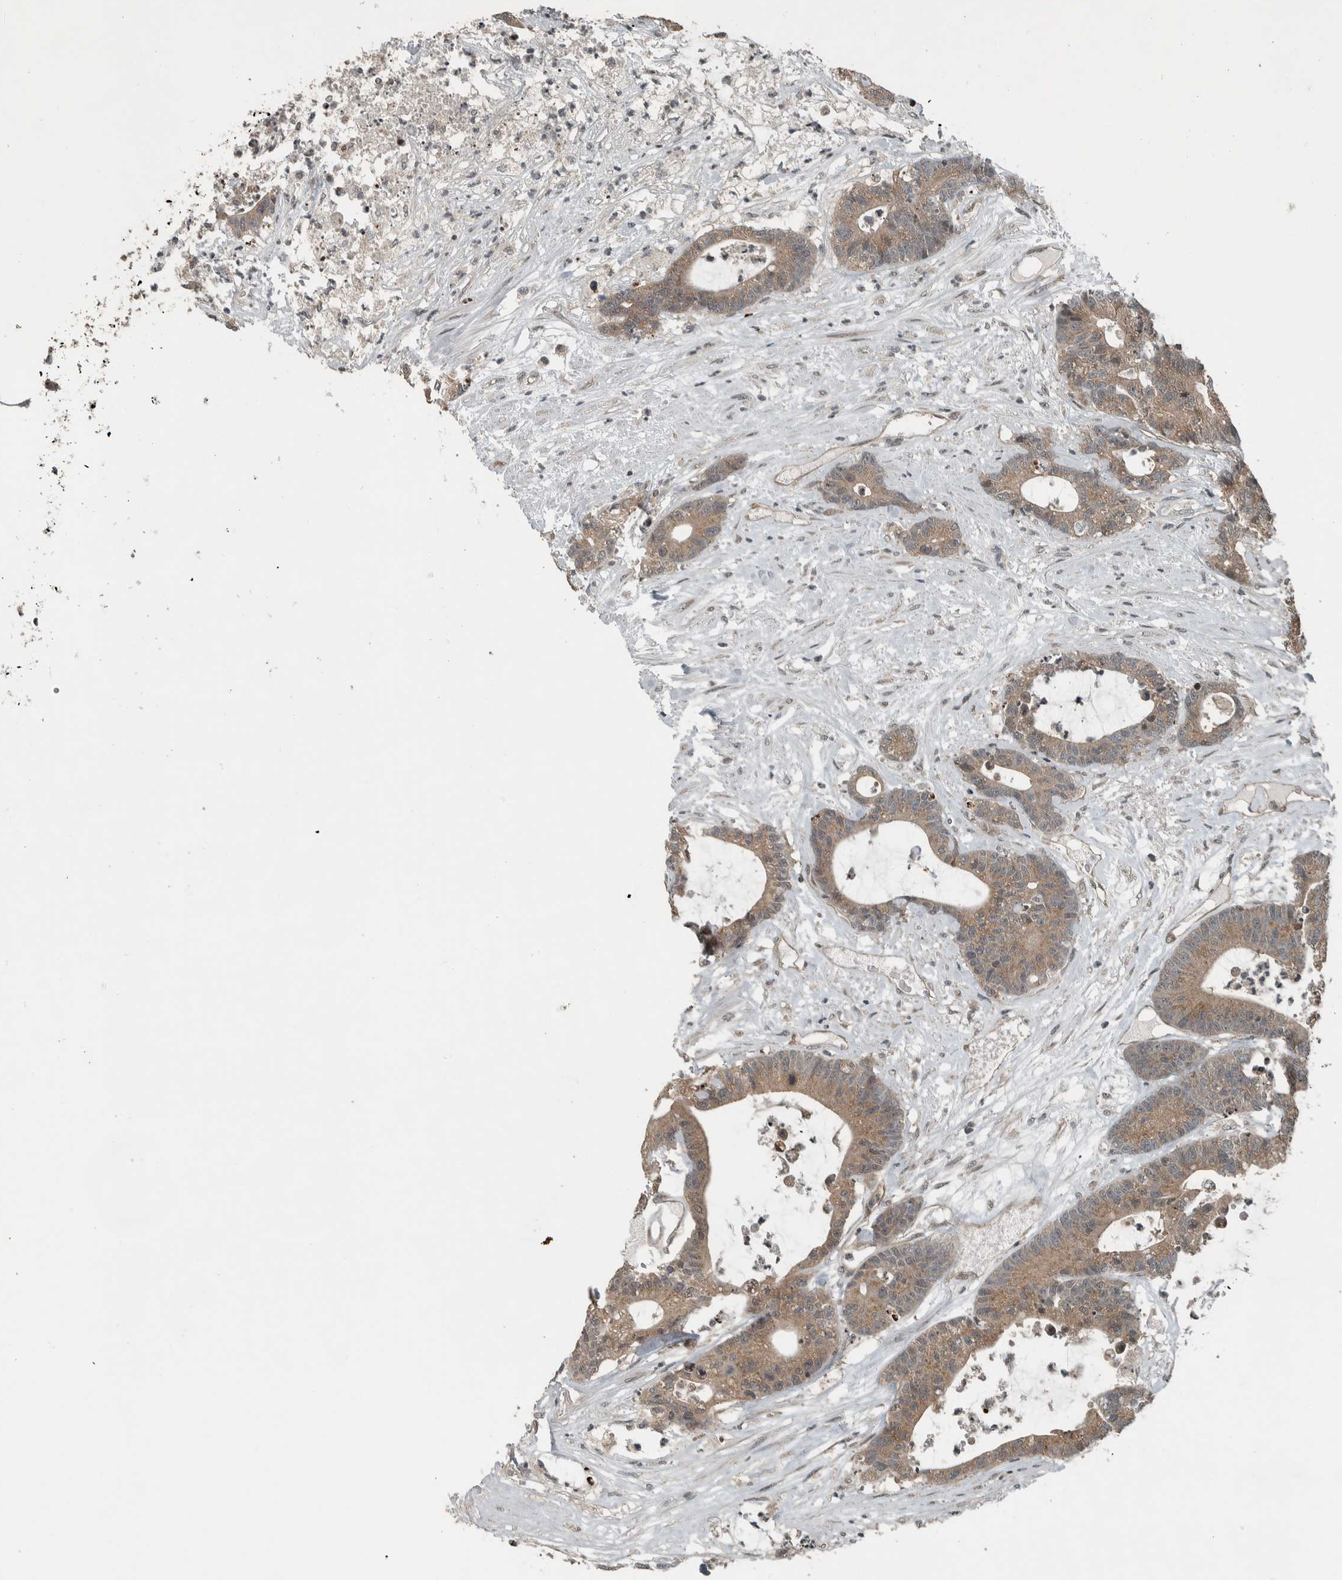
{"staining": {"intensity": "weak", "quantity": ">75%", "location": "cytoplasmic/membranous"}, "tissue": "colorectal cancer", "cell_type": "Tumor cells", "image_type": "cancer", "snomed": [{"axis": "morphology", "description": "Adenocarcinoma, NOS"}, {"axis": "topography", "description": "Colon"}], "caption": "Colorectal cancer (adenocarcinoma) tissue exhibits weak cytoplasmic/membranous positivity in about >75% of tumor cells", "gene": "NAPG", "patient": {"sex": "female", "age": 84}}